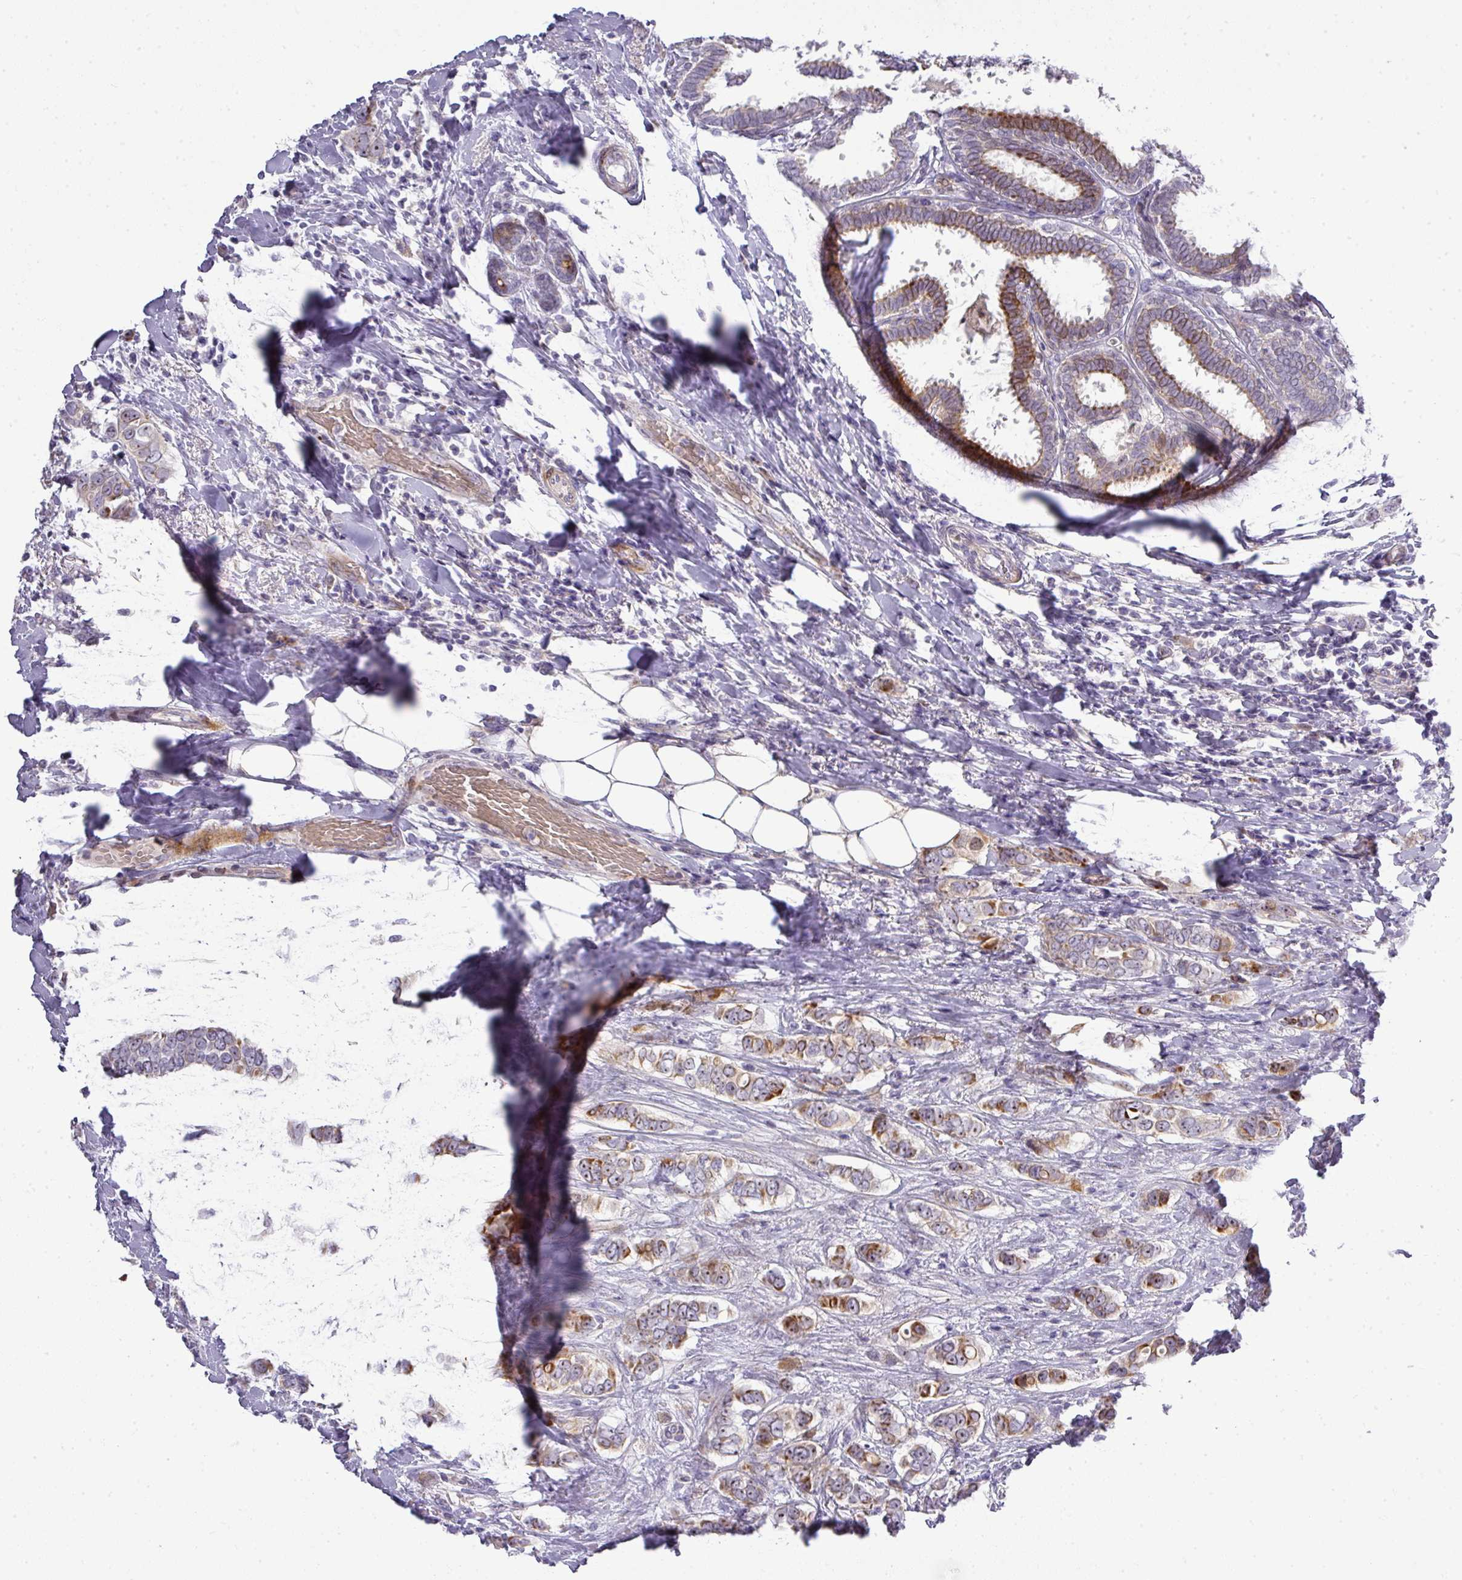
{"staining": {"intensity": "strong", "quantity": "25%-75%", "location": "cytoplasmic/membranous"}, "tissue": "breast cancer", "cell_type": "Tumor cells", "image_type": "cancer", "snomed": [{"axis": "morphology", "description": "Lobular carcinoma"}, {"axis": "topography", "description": "Breast"}], "caption": "Protein expression by immunohistochemistry displays strong cytoplasmic/membranous expression in approximately 25%-75% of tumor cells in breast cancer.", "gene": "ATP6V1F", "patient": {"sex": "female", "age": 51}}